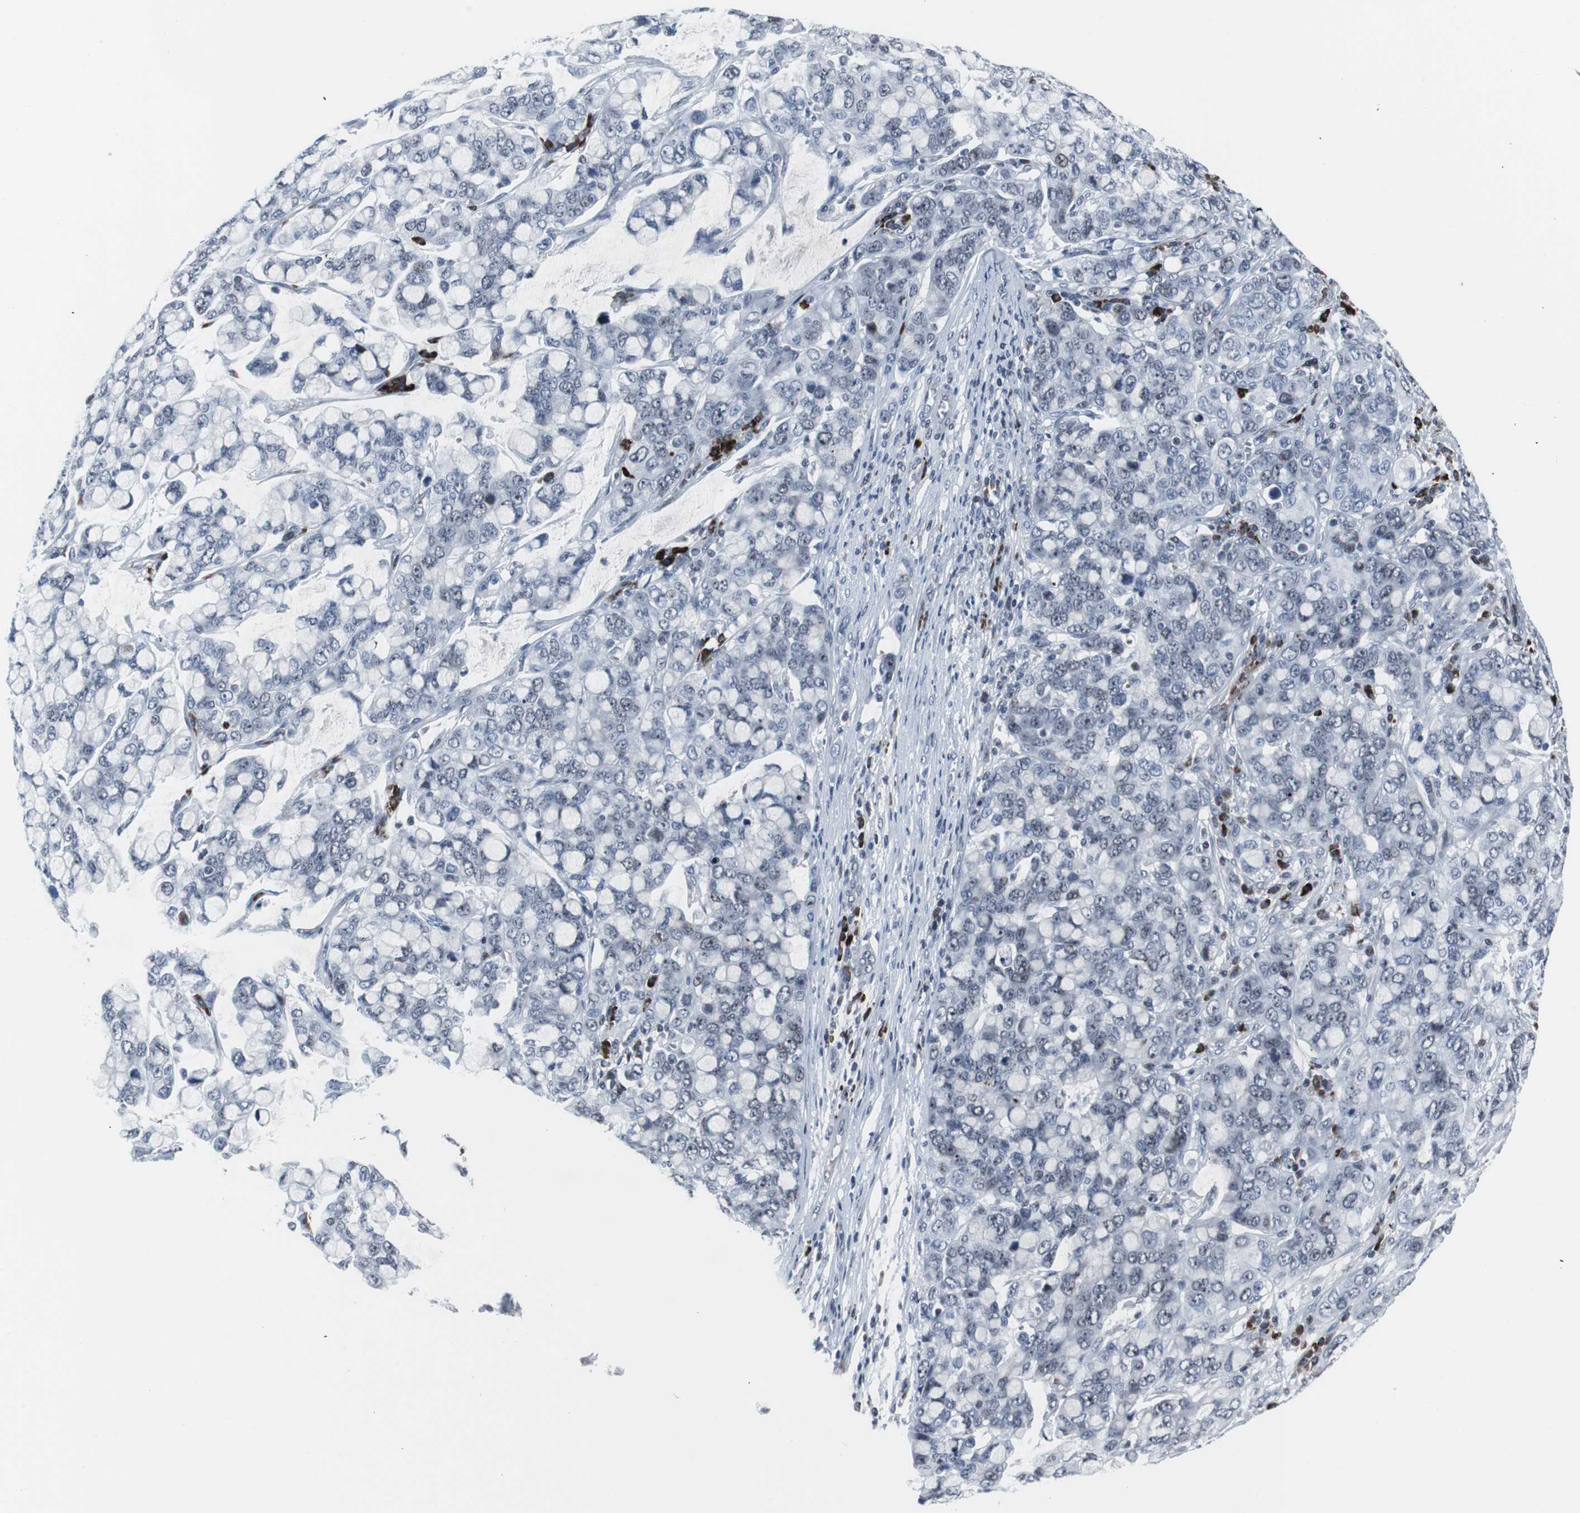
{"staining": {"intensity": "negative", "quantity": "none", "location": "none"}, "tissue": "stomach cancer", "cell_type": "Tumor cells", "image_type": "cancer", "snomed": [{"axis": "morphology", "description": "Adenocarcinoma, NOS"}, {"axis": "topography", "description": "Stomach, lower"}], "caption": "Tumor cells show no significant protein staining in stomach cancer.", "gene": "DOK1", "patient": {"sex": "male", "age": 84}}